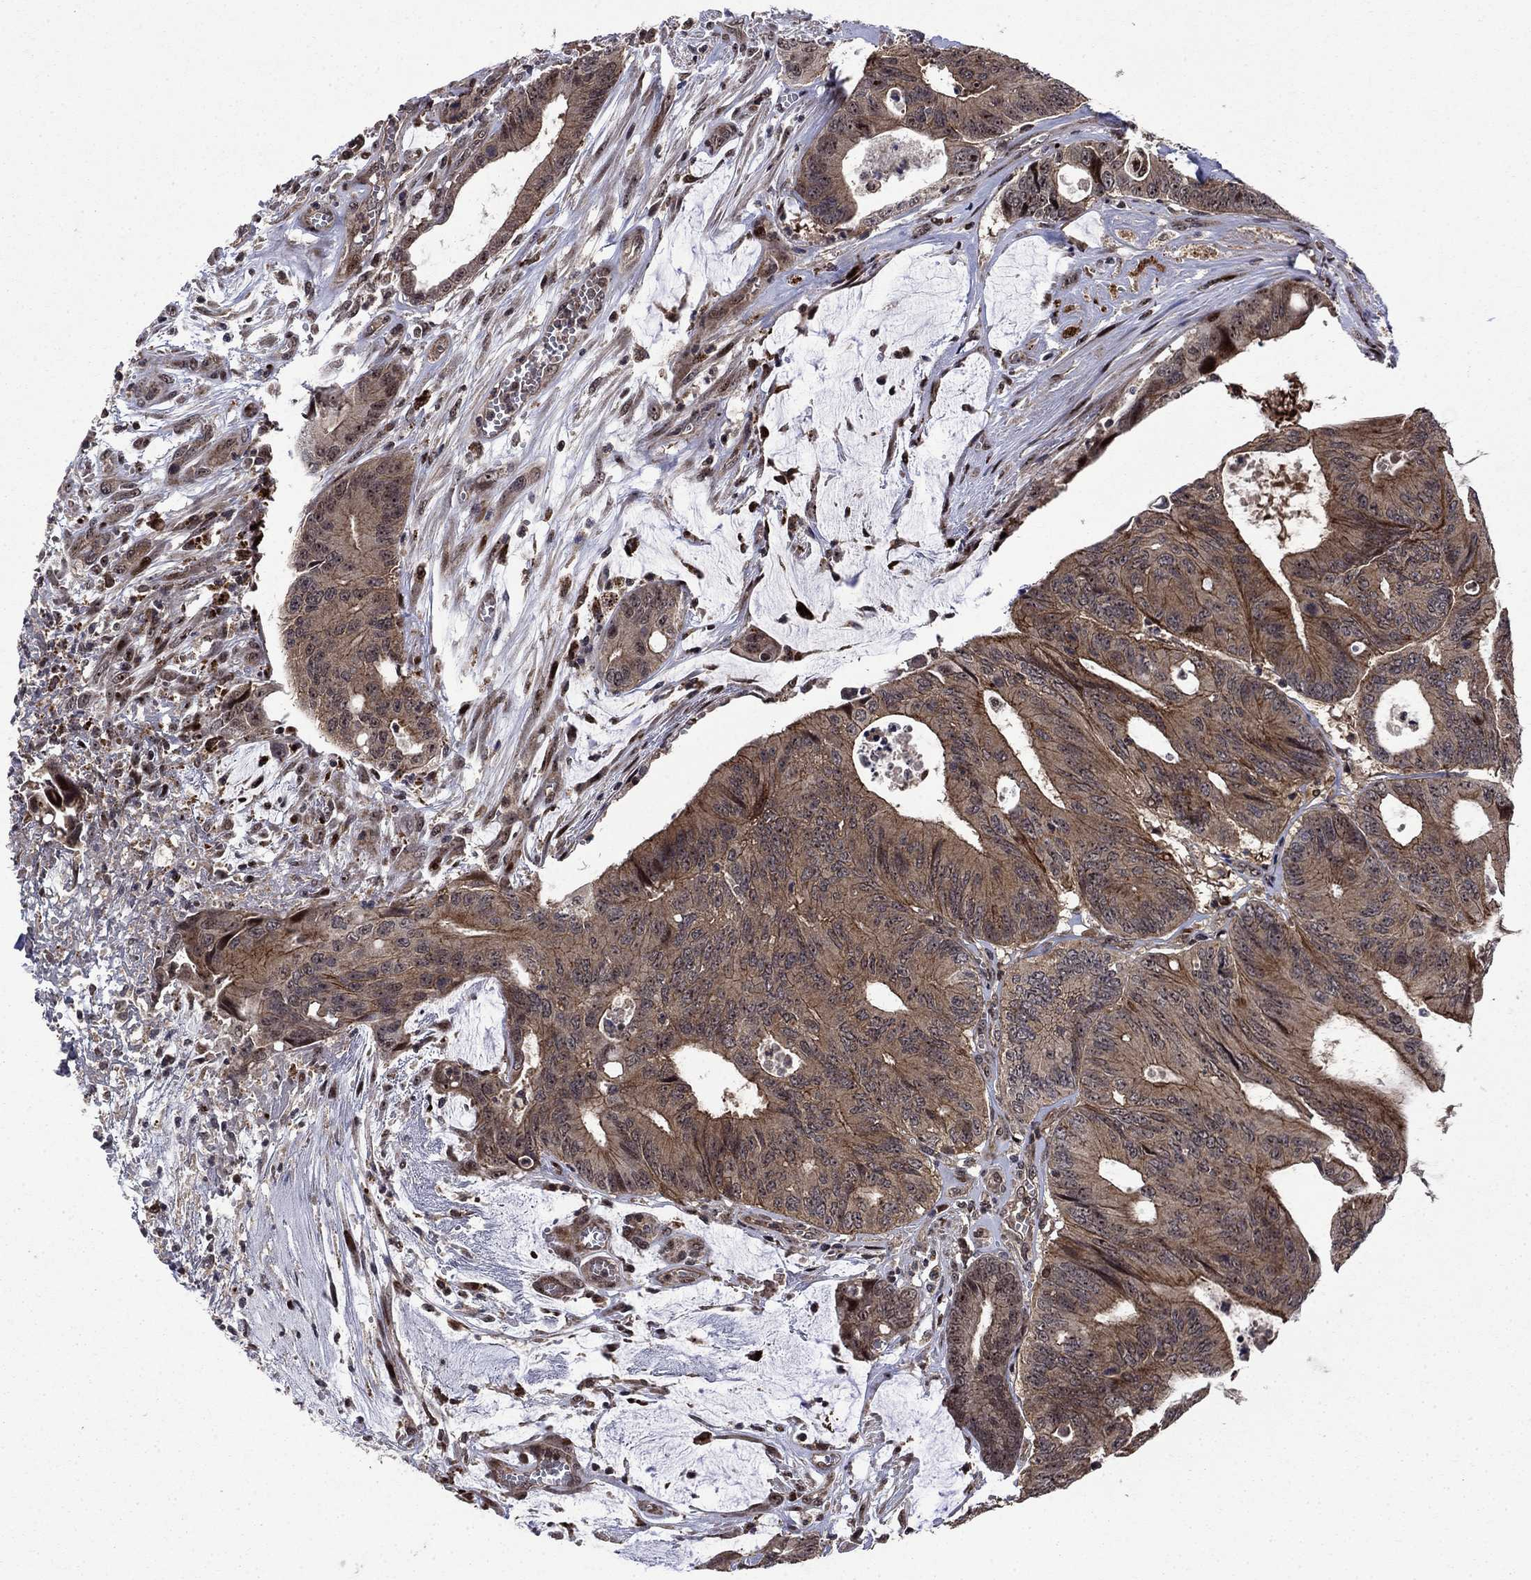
{"staining": {"intensity": "moderate", "quantity": ">75%", "location": "cytoplasmic/membranous"}, "tissue": "colorectal cancer", "cell_type": "Tumor cells", "image_type": "cancer", "snomed": [{"axis": "morphology", "description": "Normal tissue, NOS"}, {"axis": "morphology", "description": "Adenocarcinoma, NOS"}, {"axis": "topography", "description": "Colon"}], "caption": "Tumor cells show moderate cytoplasmic/membranous expression in approximately >75% of cells in colorectal cancer.", "gene": "AGTPBP1", "patient": {"sex": "male", "age": 65}}